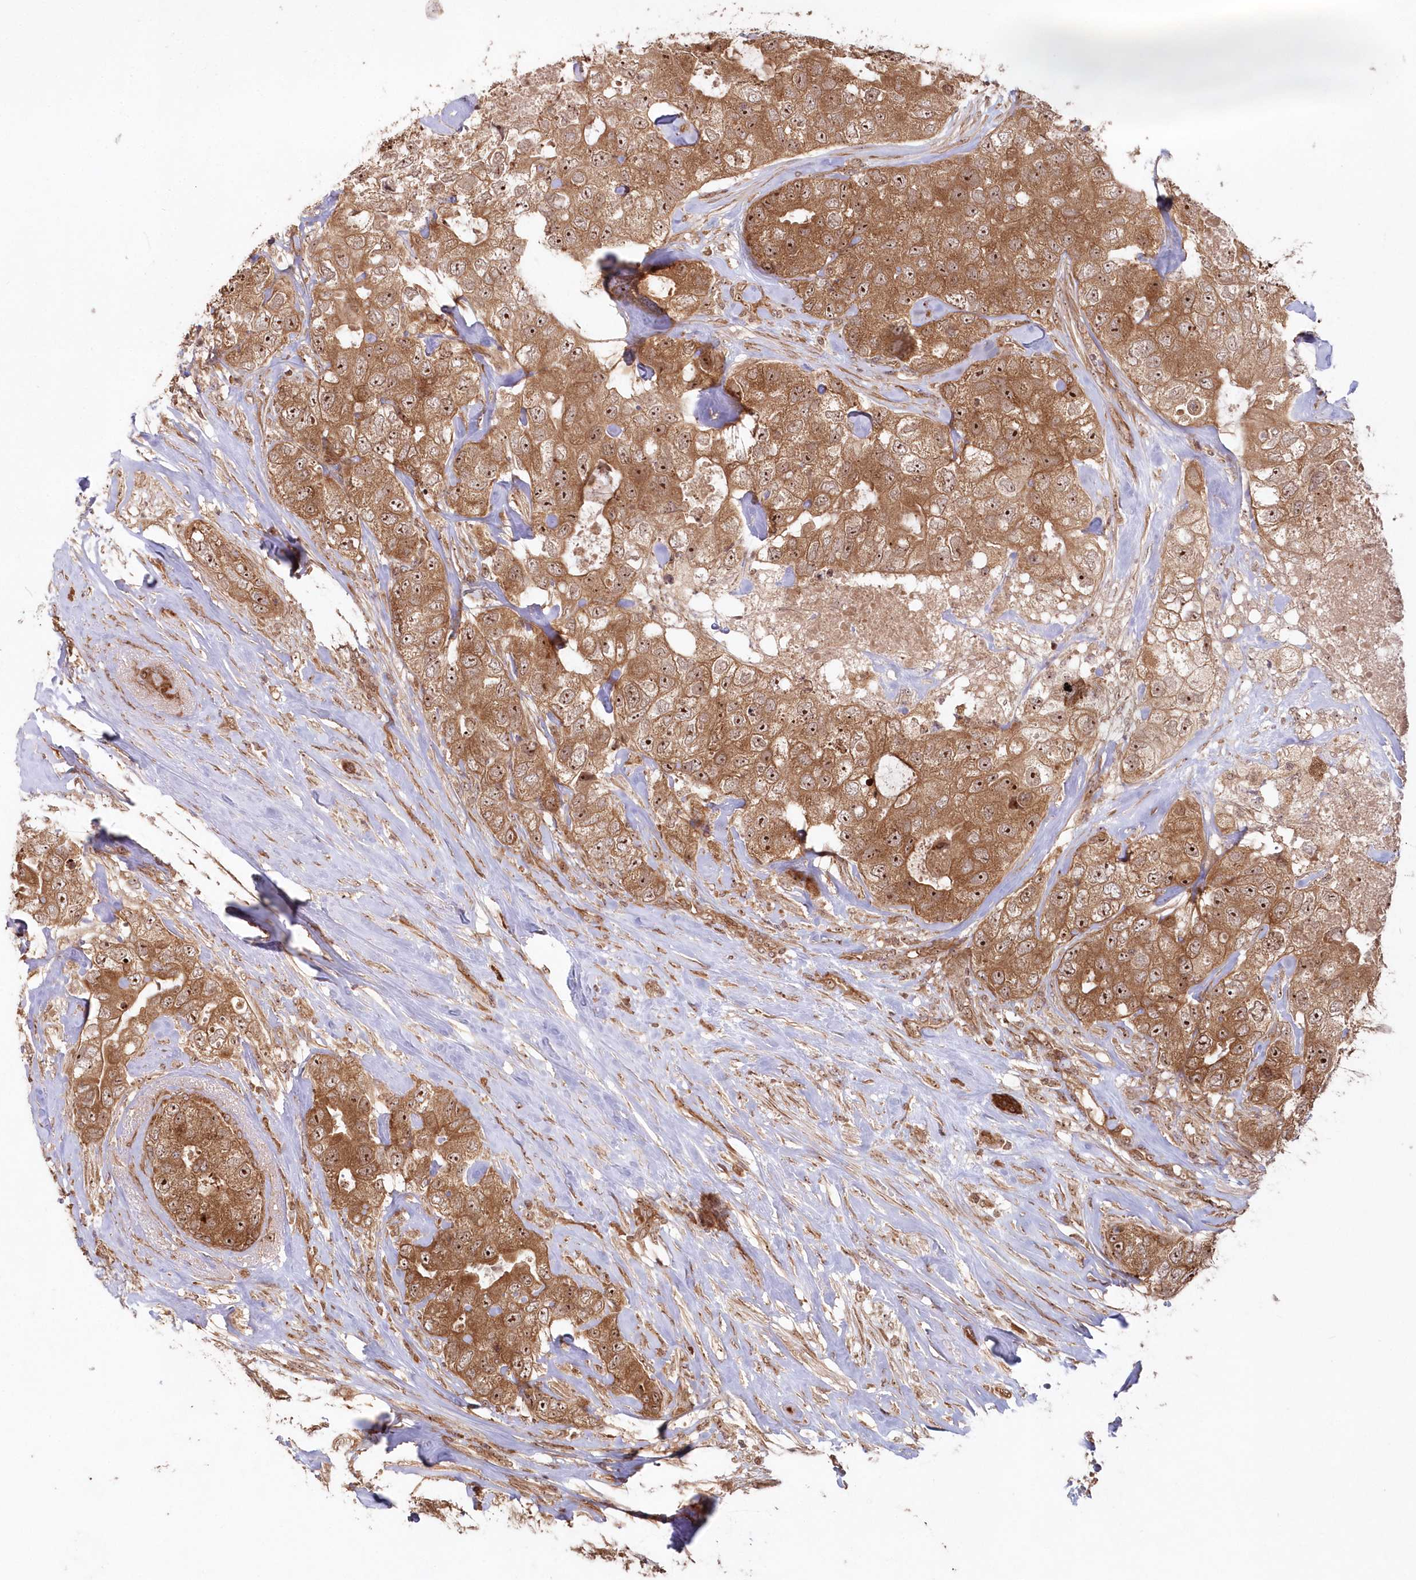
{"staining": {"intensity": "moderate", "quantity": ">75%", "location": "cytoplasmic/membranous,nuclear"}, "tissue": "breast cancer", "cell_type": "Tumor cells", "image_type": "cancer", "snomed": [{"axis": "morphology", "description": "Duct carcinoma"}, {"axis": "topography", "description": "Breast"}], "caption": "Invasive ductal carcinoma (breast) tissue shows moderate cytoplasmic/membranous and nuclear positivity in about >75% of tumor cells", "gene": "SERINC1", "patient": {"sex": "female", "age": 62}}